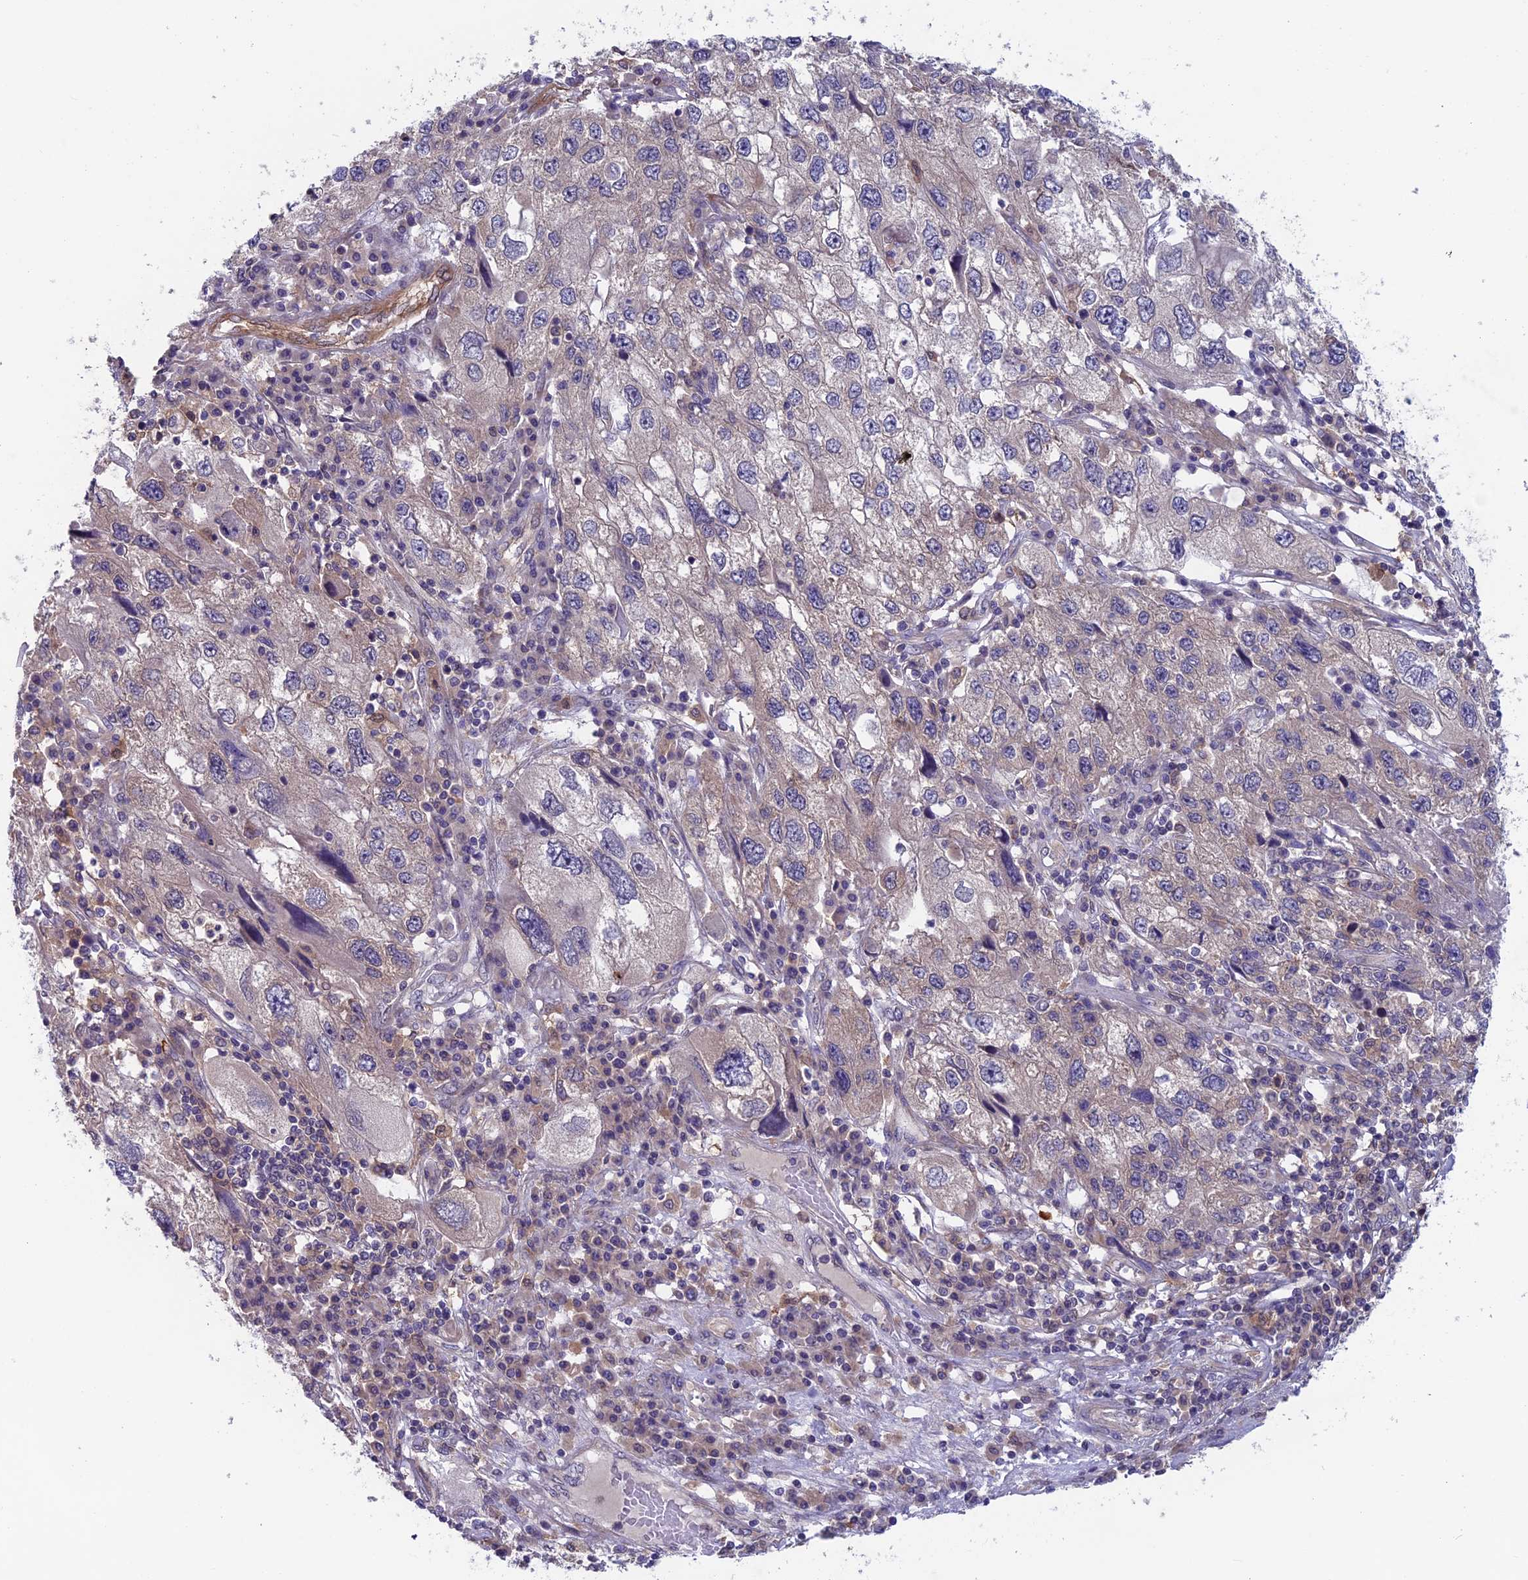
{"staining": {"intensity": "negative", "quantity": "none", "location": "none"}, "tissue": "endometrial cancer", "cell_type": "Tumor cells", "image_type": "cancer", "snomed": [{"axis": "morphology", "description": "Adenocarcinoma, NOS"}, {"axis": "topography", "description": "Endometrium"}], "caption": "Protein analysis of endometrial cancer (adenocarcinoma) displays no significant staining in tumor cells.", "gene": "MAST2", "patient": {"sex": "female", "age": 49}}